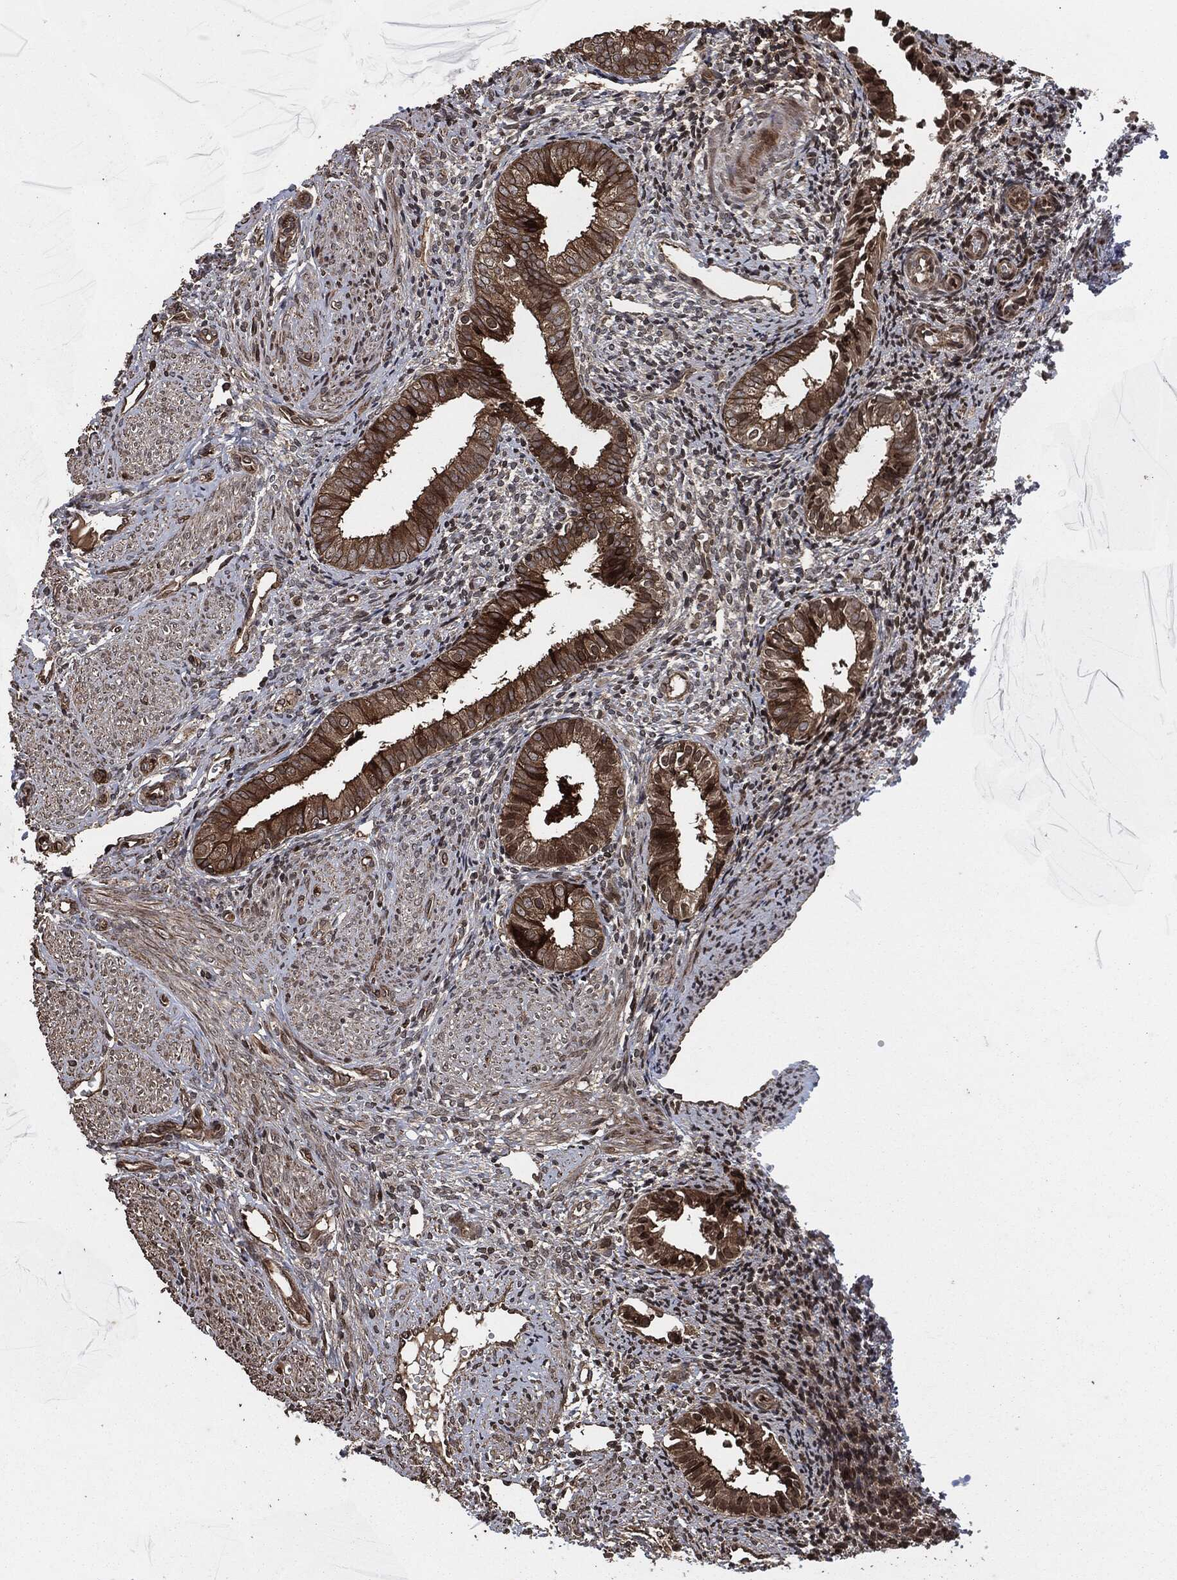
{"staining": {"intensity": "moderate", "quantity": ">75%", "location": "cytoplasmic/membranous"}, "tissue": "endometrium", "cell_type": "Cells in endometrial stroma", "image_type": "normal", "snomed": [{"axis": "morphology", "description": "Normal tissue, NOS"}, {"axis": "topography", "description": "Endometrium"}], "caption": "Immunohistochemical staining of benign endometrium reveals medium levels of moderate cytoplasmic/membranous expression in about >75% of cells in endometrial stroma.", "gene": "IFIT1", "patient": {"sex": "female", "age": 47}}